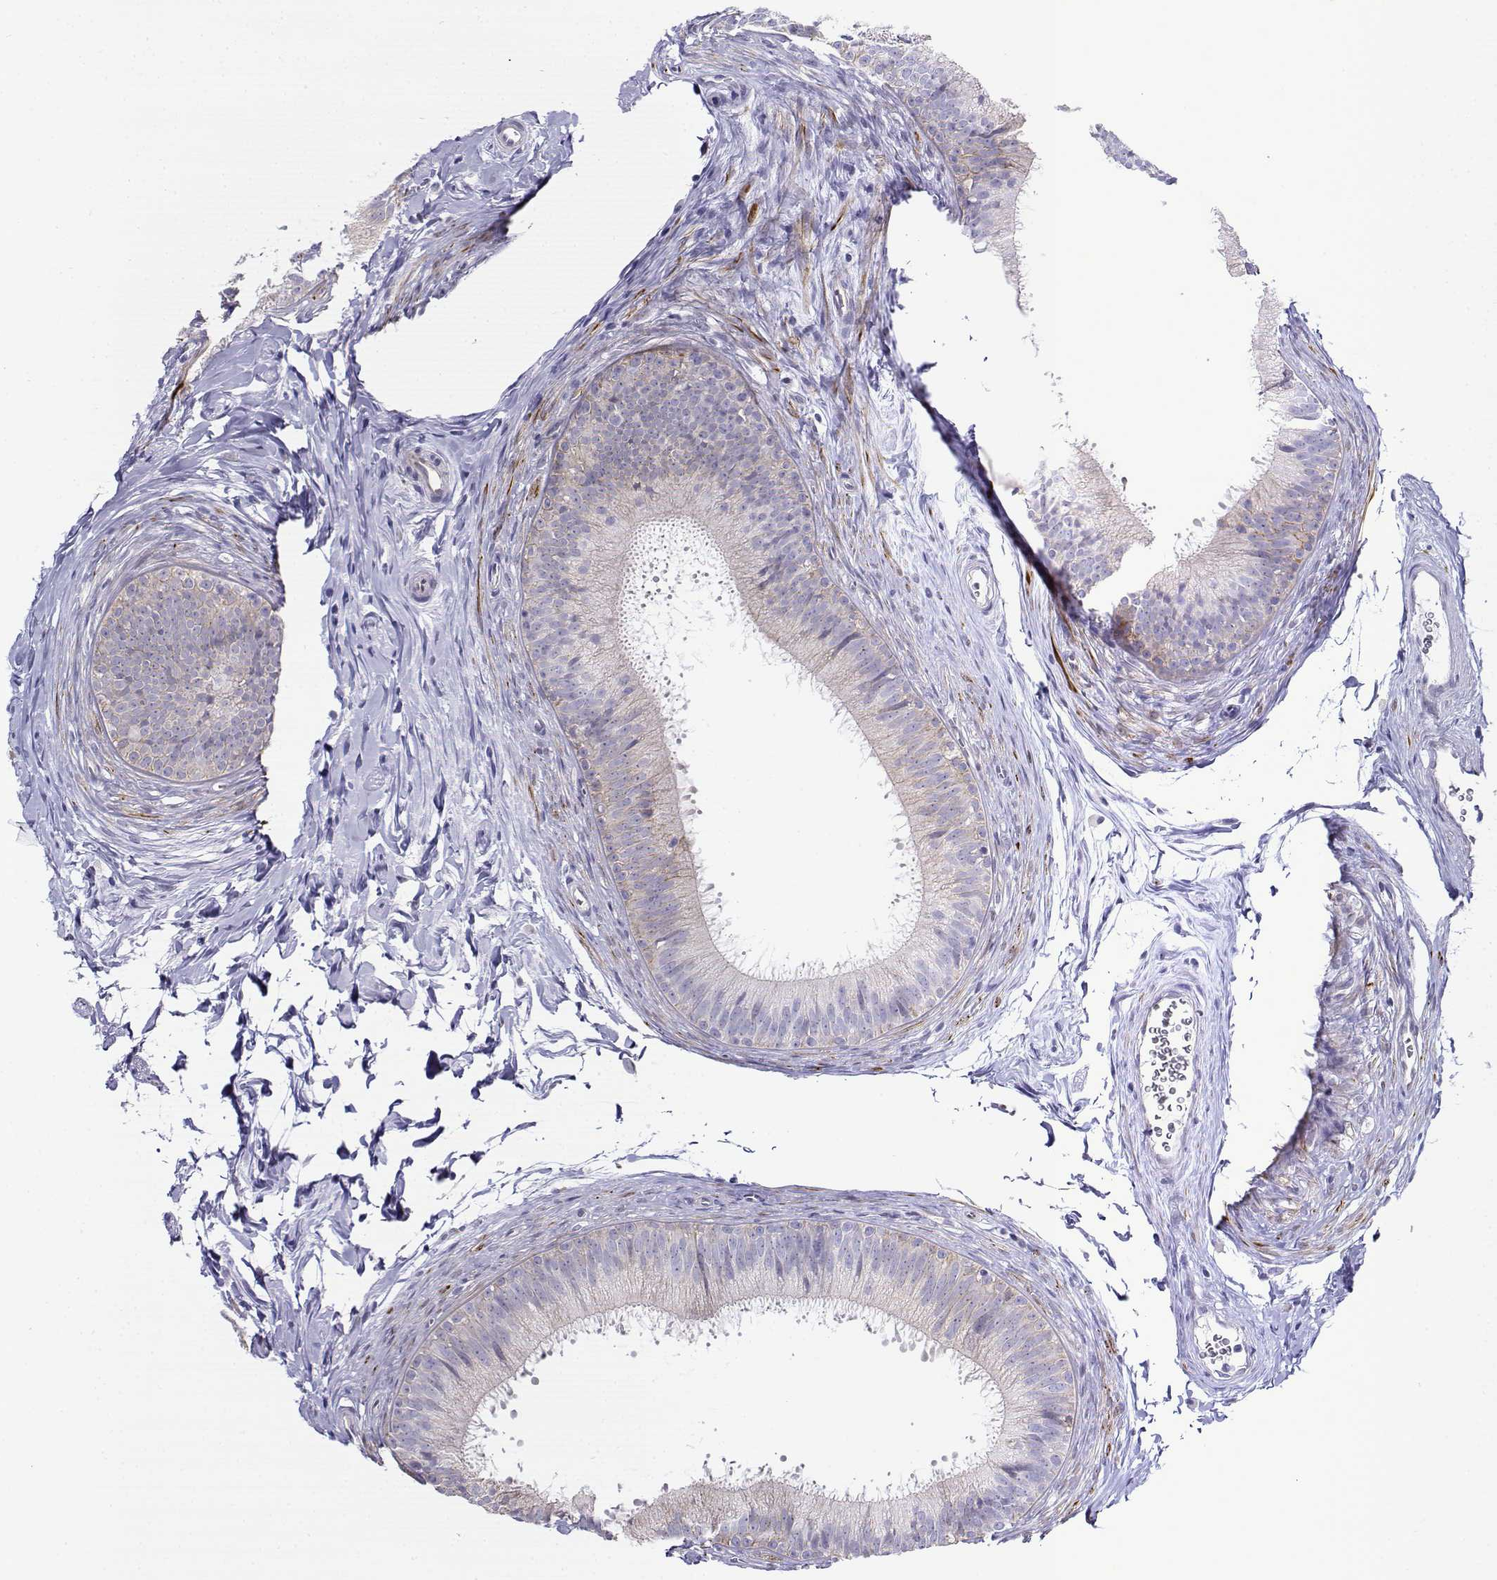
{"staining": {"intensity": "negative", "quantity": "none", "location": "none"}, "tissue": "epididymis", "cell_type": "Glandular cells", "image_type": "normal", "snomed": [{"axis": "morphology", "description": "Normal tissue, NOS"}, {"axis": "topography", "description": "Epididymis"}], "caption": "DAB immunohistochemical staining of unremarkable human epididymis reveals no significant expression in glandular cells. The staining is performed using DAB brown chromogen with nuclei counter-stained in using hematoxylin.", "gene": "NOS1AP", "patient": {"sex": "male", "age": 24}}